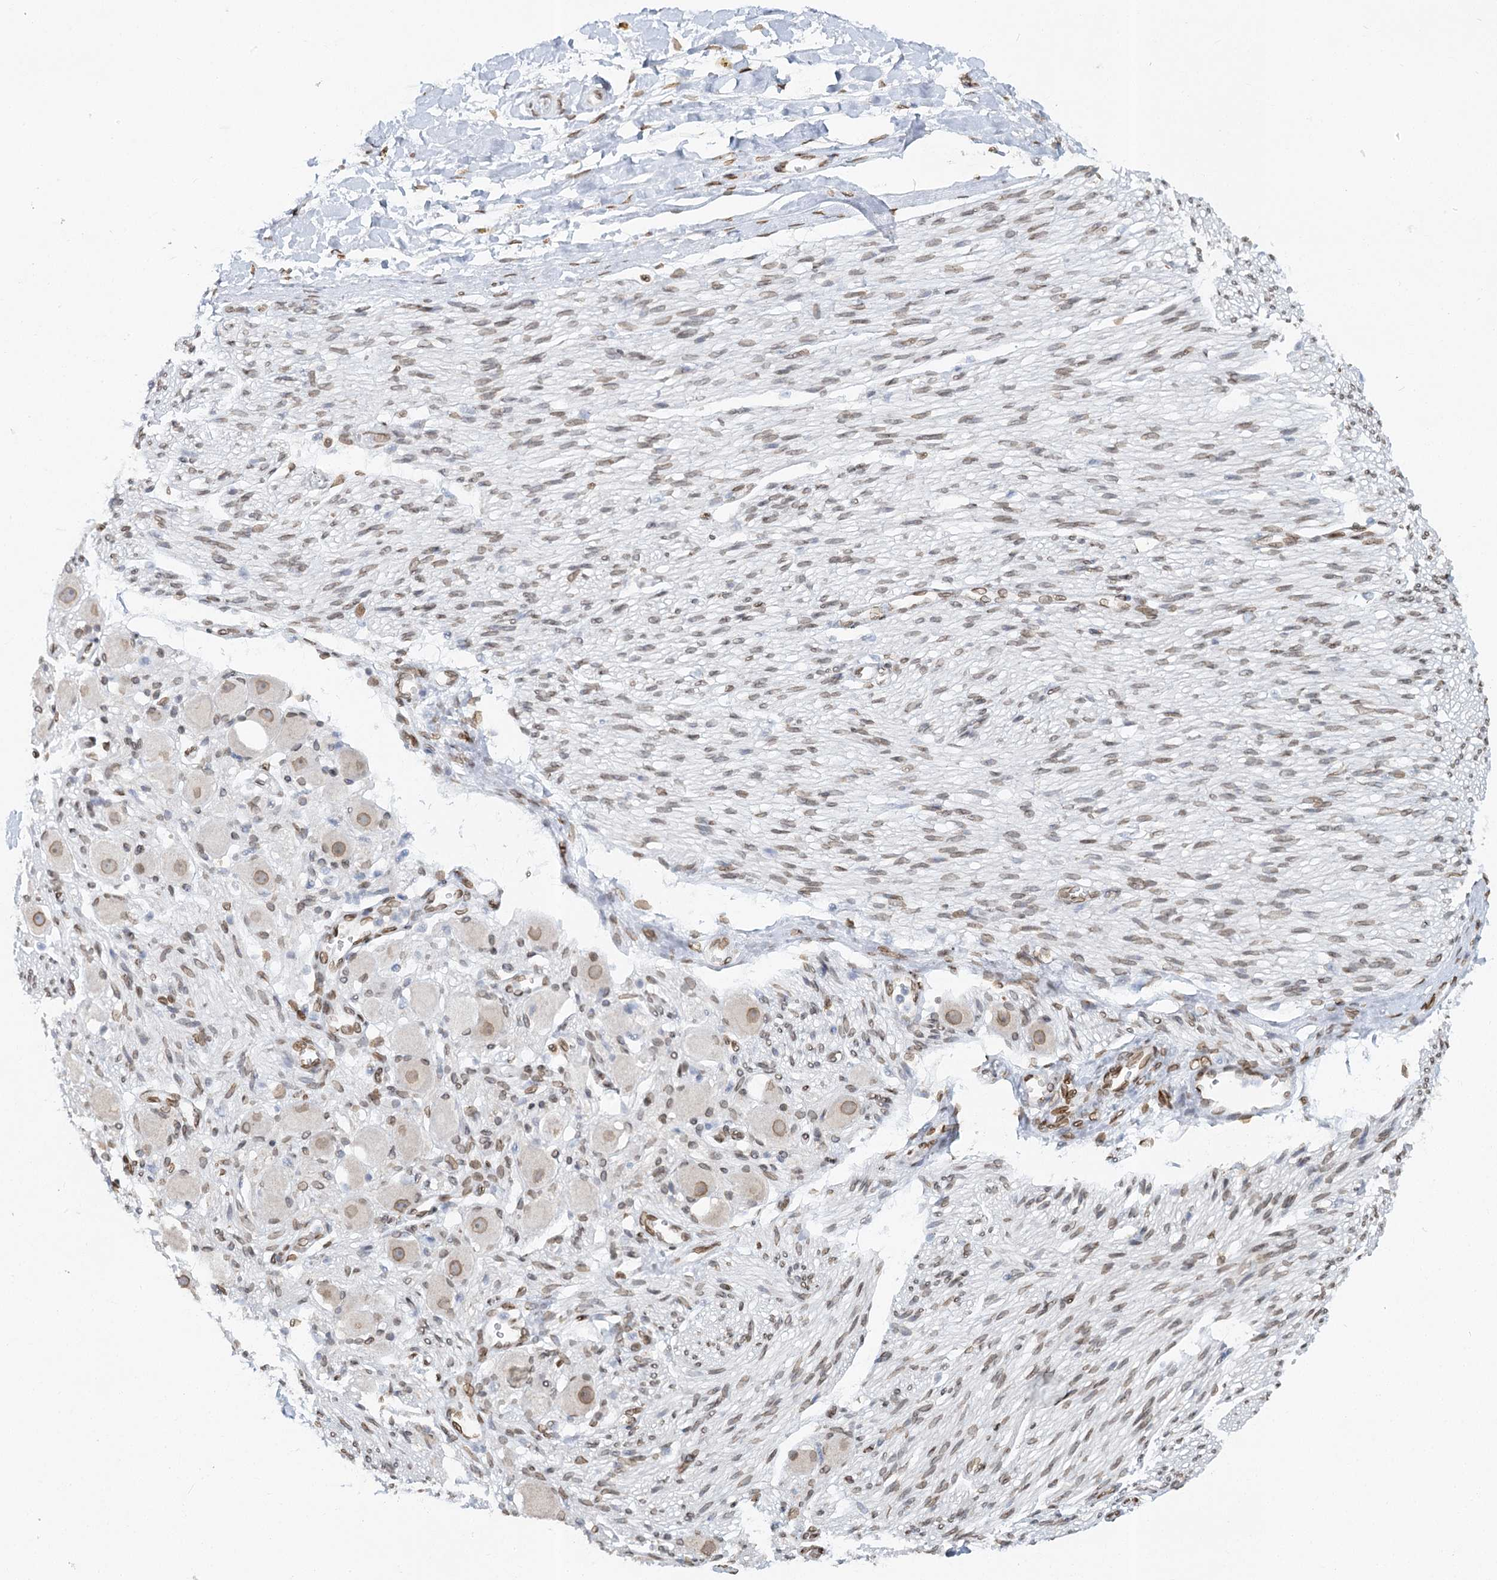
{"staining": {"intensity": "moderate", "quantity": ">75%", "location": "nuclear"}, "tissue": "adipose tissue", "cell_type": "Adipocytes", "image_type": "normal", "snomed": [{"axis": "morphology", "description": "Normal tissue, NOS"}, {"axis": "topography", "description": "Kidney"}, {"axis": "topography", "description": "Peripheral nerve tissue"}], "caption": "Immunohistochemistry (IHC) (DAB) staining of unremarkable adipose tissue exhibits moderate nuclear protein expression in about >75% of adipocytes.", "gene": "VWA5A", "patient": {"sex": "male", "age": 7}}